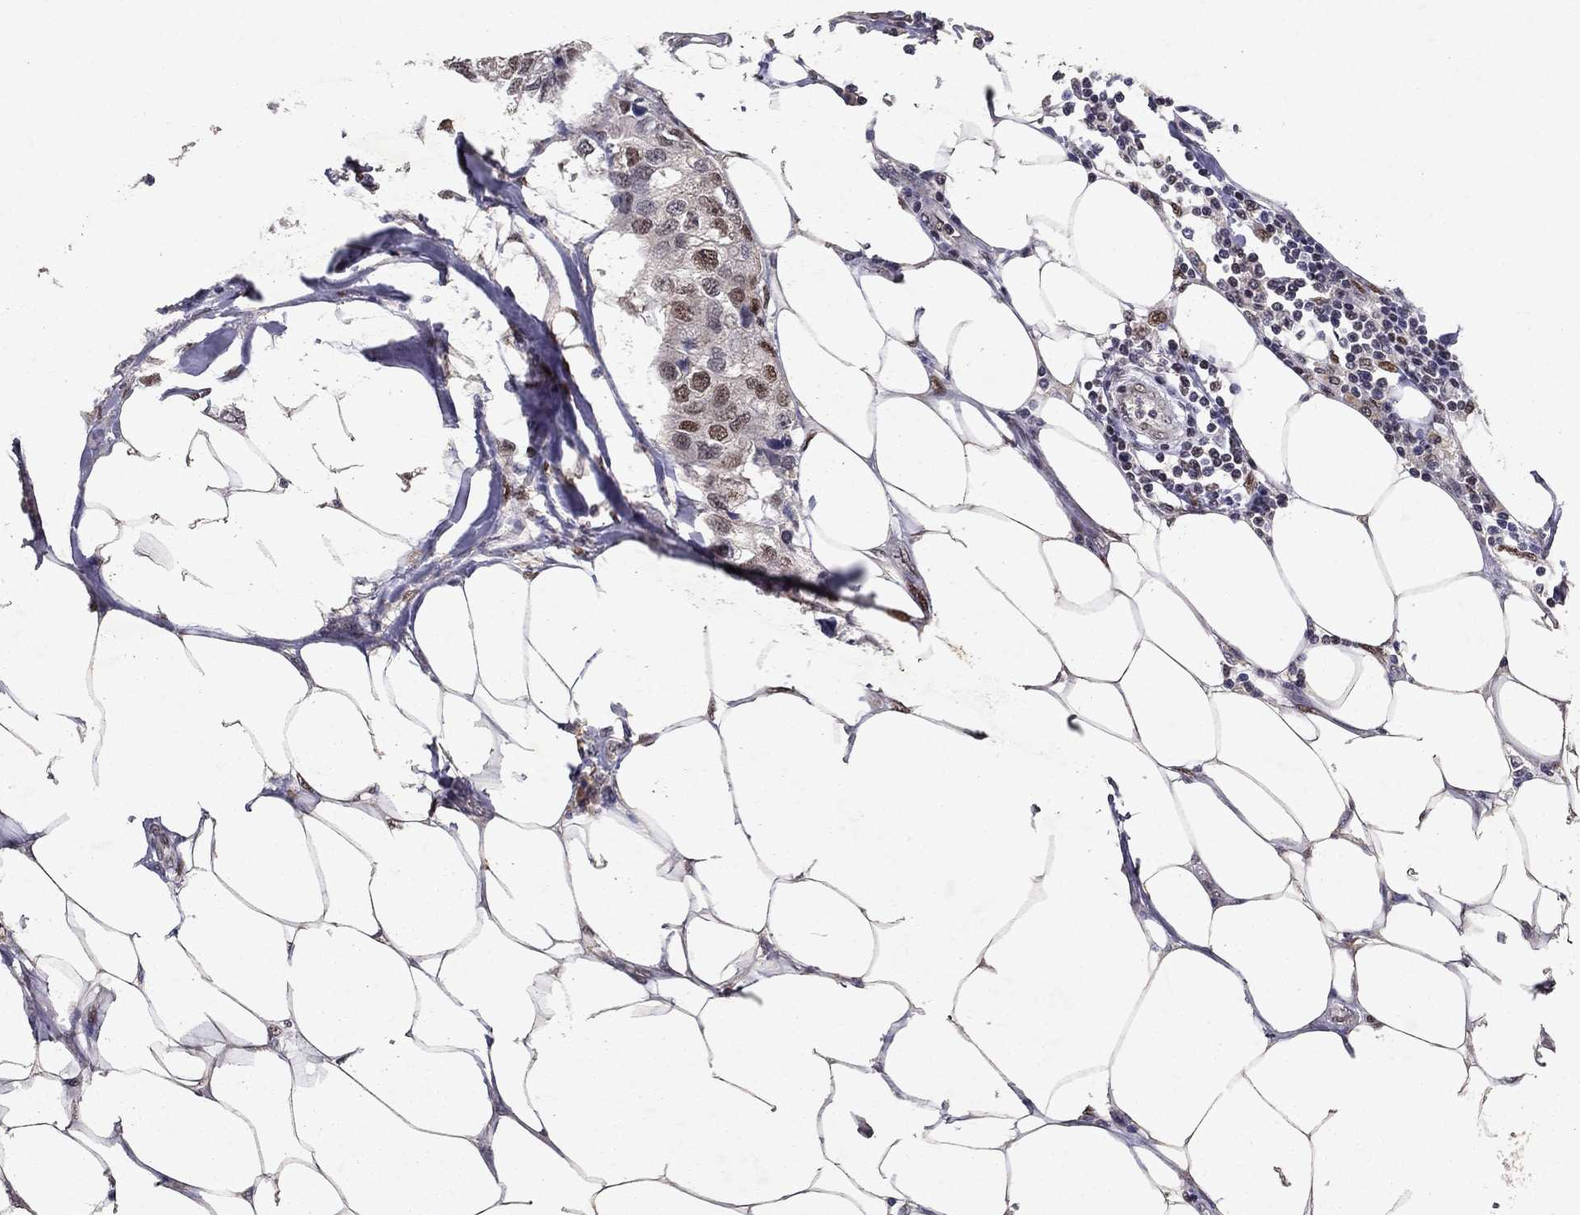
{"staining": {"intensity": "negative", "quantity": "none", "location": "none"}, "tissue": "breast cancer", "cell_type": "Tumor cells", "image_type": "cancer", "snomed": [{"axis": "morphology", "description": "Duct carcinoma"}, {"axis": "topography", "description": "Breast"}], "caption": "An immunohistochemistry (IHC) photomicrograph of infiltrating ductal carcinoma (breast) is shown. There is no staining in tumor cells of infiltrating ductal carcinoma (breast).", "gene": "CRTC1", "patient": {"sex": "female", "age": 80}}